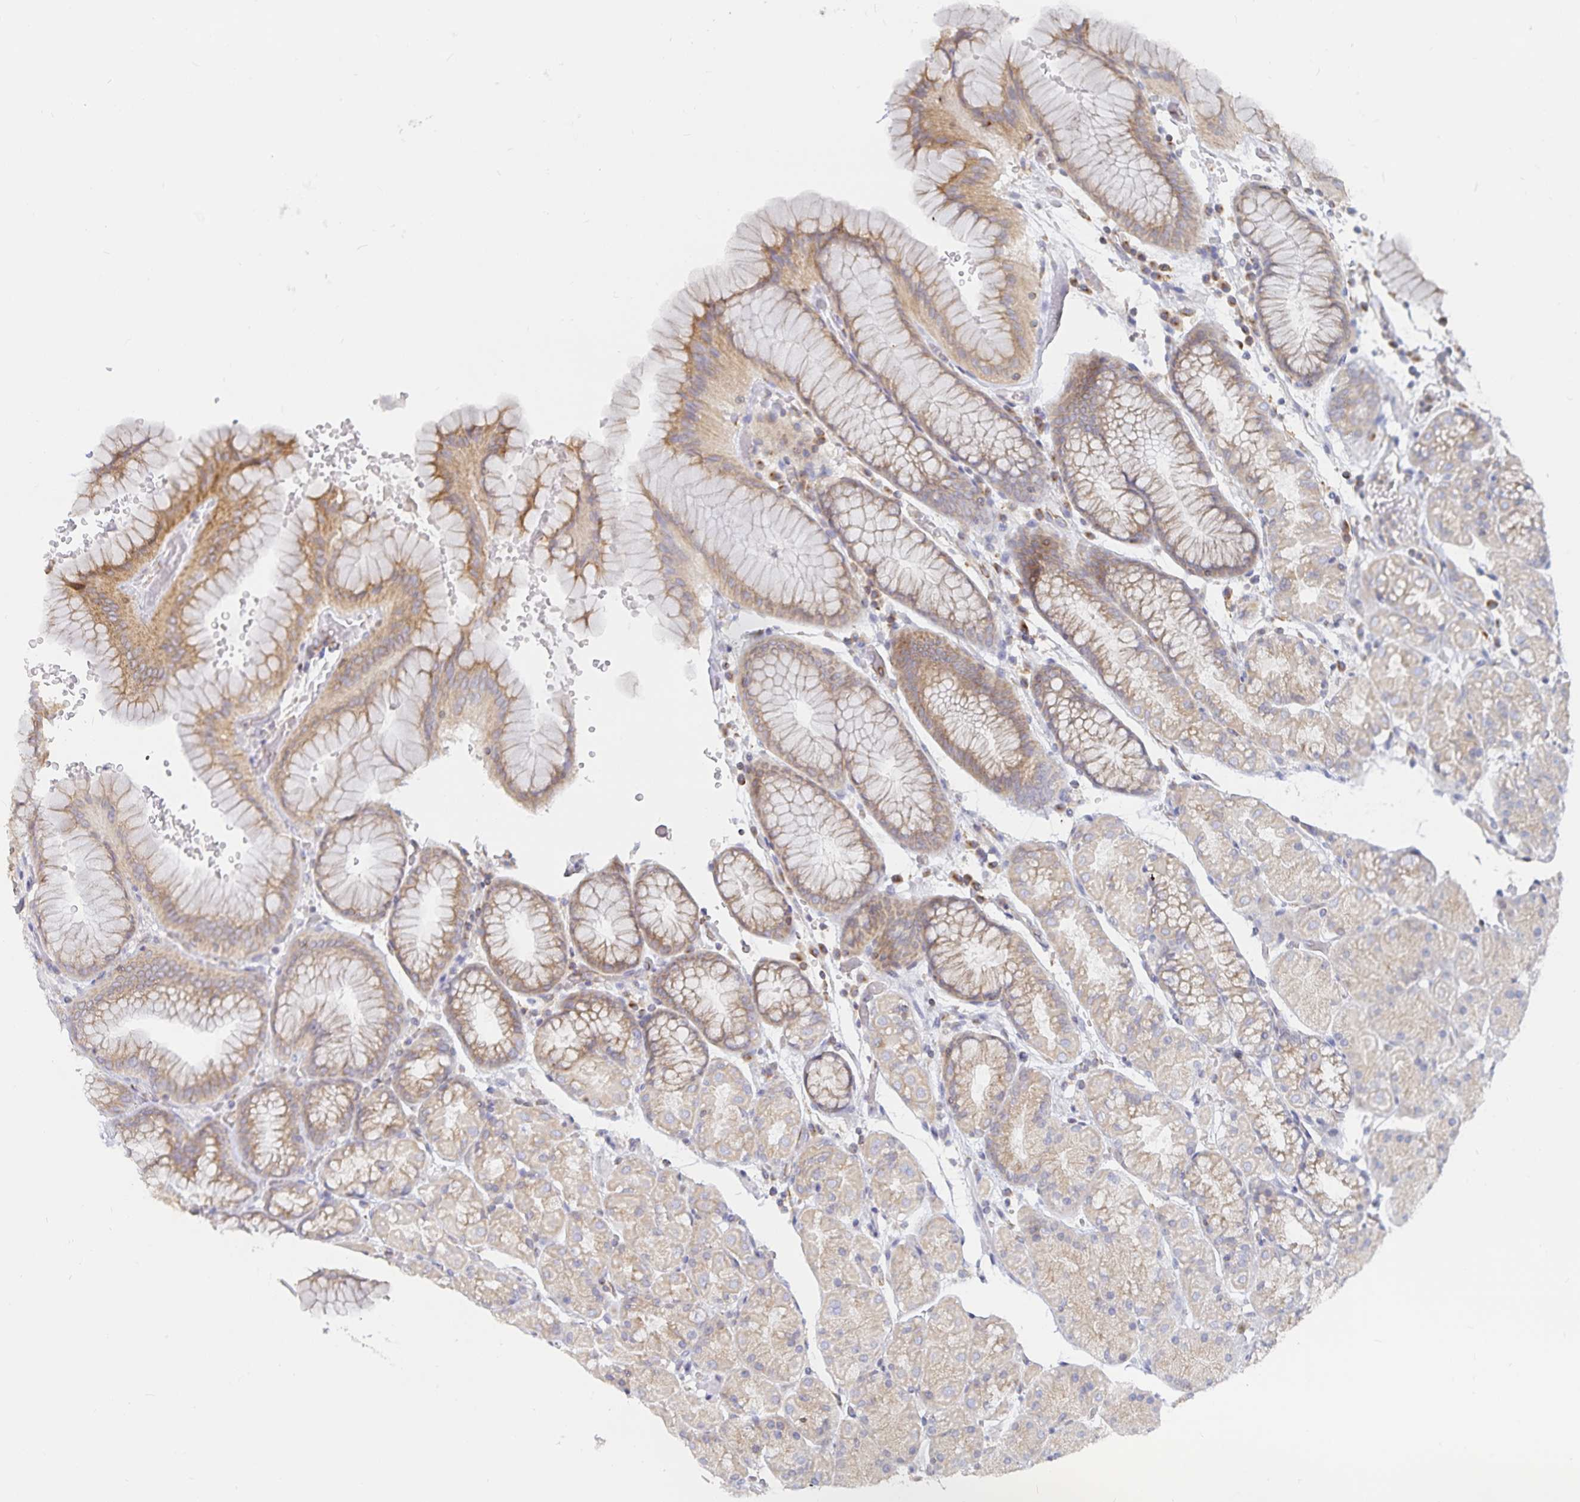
{"staining": {"intensity": "moderate", "quantity": "<25%", "location": "cytoplasmic/membranous"}, "tissue": "stomach", "cell_type": "Glandular cells", "image_type": "normal", "snomed": [{"axis": "morphology", "description": "Normal tissue, NOS"}, {"axis": "topography", "description": "Stomach, upper"}, {"axis": "topography", "description": "Stomach"}], "caption": "Moderate cytoplasmic/membranous staining for a protein is present in about <25% of glandular cells of normal stomach using immunohistochemistry.", "gene": "SFTPA1", "patient": {"sex": "male", "age": 76}}